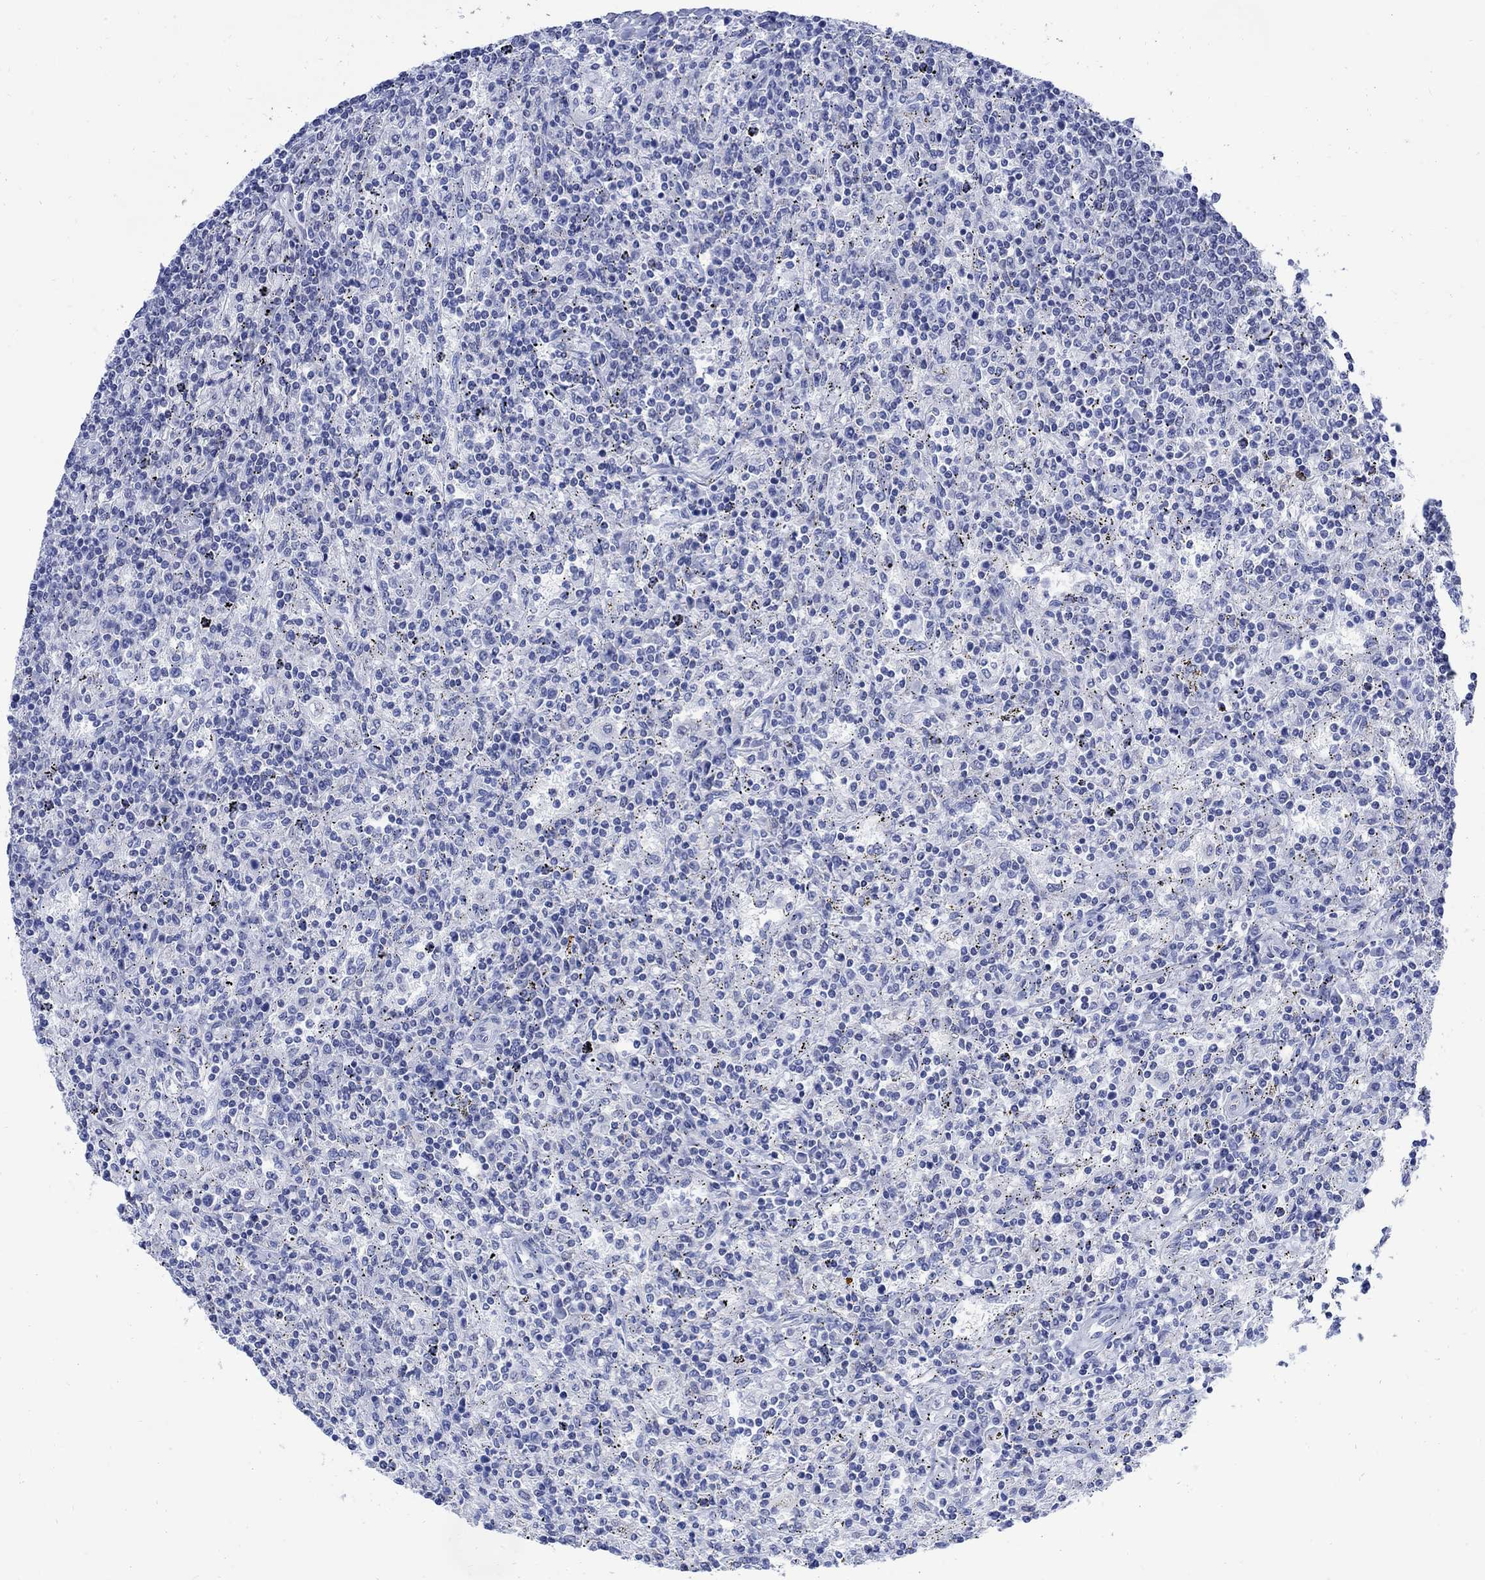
{"staining": {"intensity": "negative", "quantity": "none", "location": "none"}, "tissue": "lymphoma", "cell_type": "Tumor cells", "image_type": "cancer", "snomed": [{"axis": "morphology", "description": "Malignant lymphoma, non-Hodgkin's type, Low grade"}, {"axis": "topography", "description": "Lymph node"}], "caption": "IHC micrograph of neoplastic tissue: human lymphoma stained with DAB demonstrates no significant protein staining in tumor cells.", "gene": "CPLX2", "patient": {"sex": "male", "age": 52}}